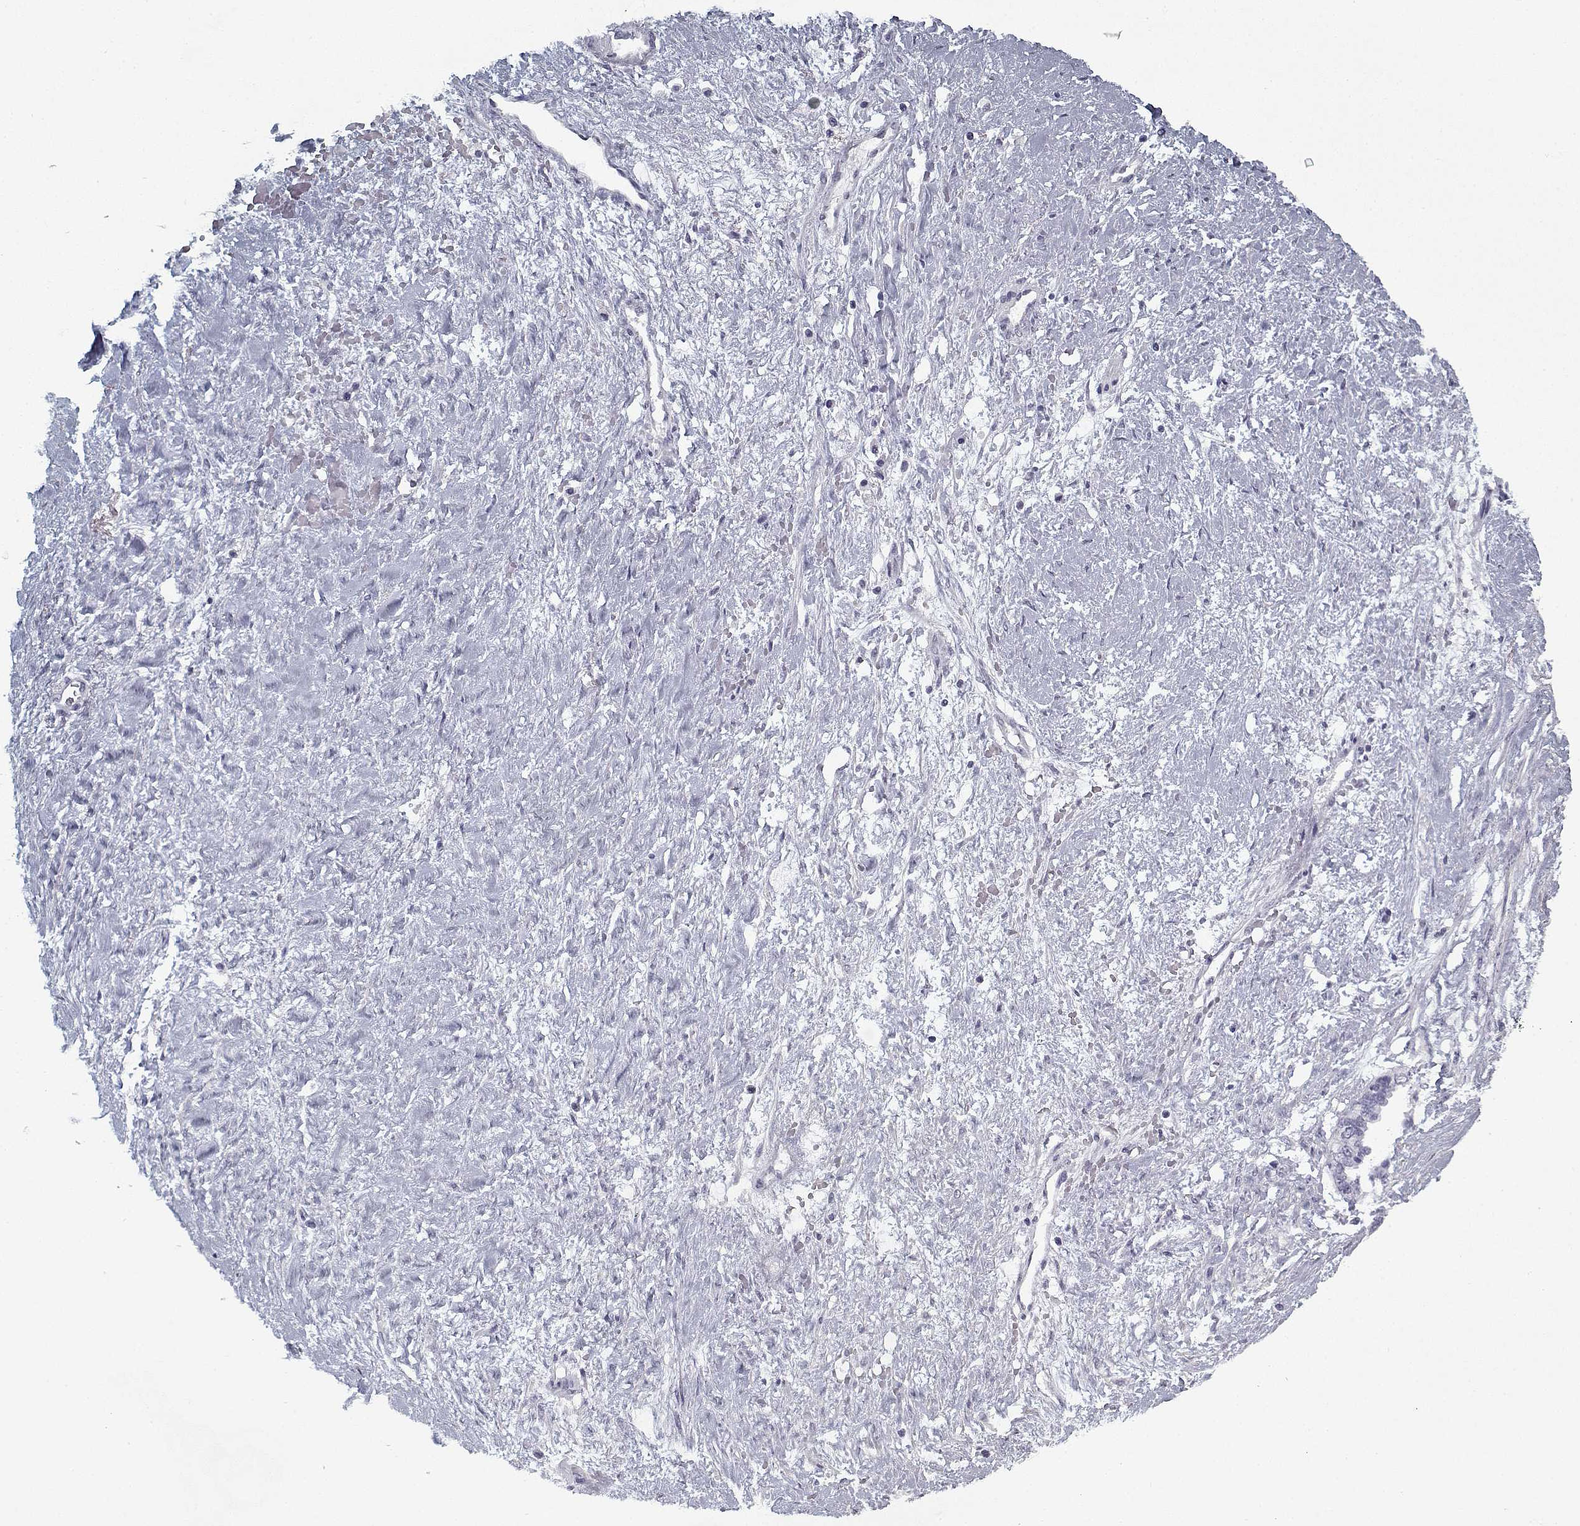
{"staining": {"intensity": "negative", "quantity": "none", "location": "none"}, "tissue": "ovarian cancer", "cell_type": "Tumor cells", "image_type": "cancer", "snomed": [{"axis": "morphology", "description": "Cystadenocarcinoma, serous, NOS"}, {"axis": "topography", "description": "Ovary"}], "caption": "Protein analysis of ovarian serous cystadenocarcinoma displays no significant staining in tumor cells.", "gene": "RNF32", "patient": {"sex": "female", "age": 69}}